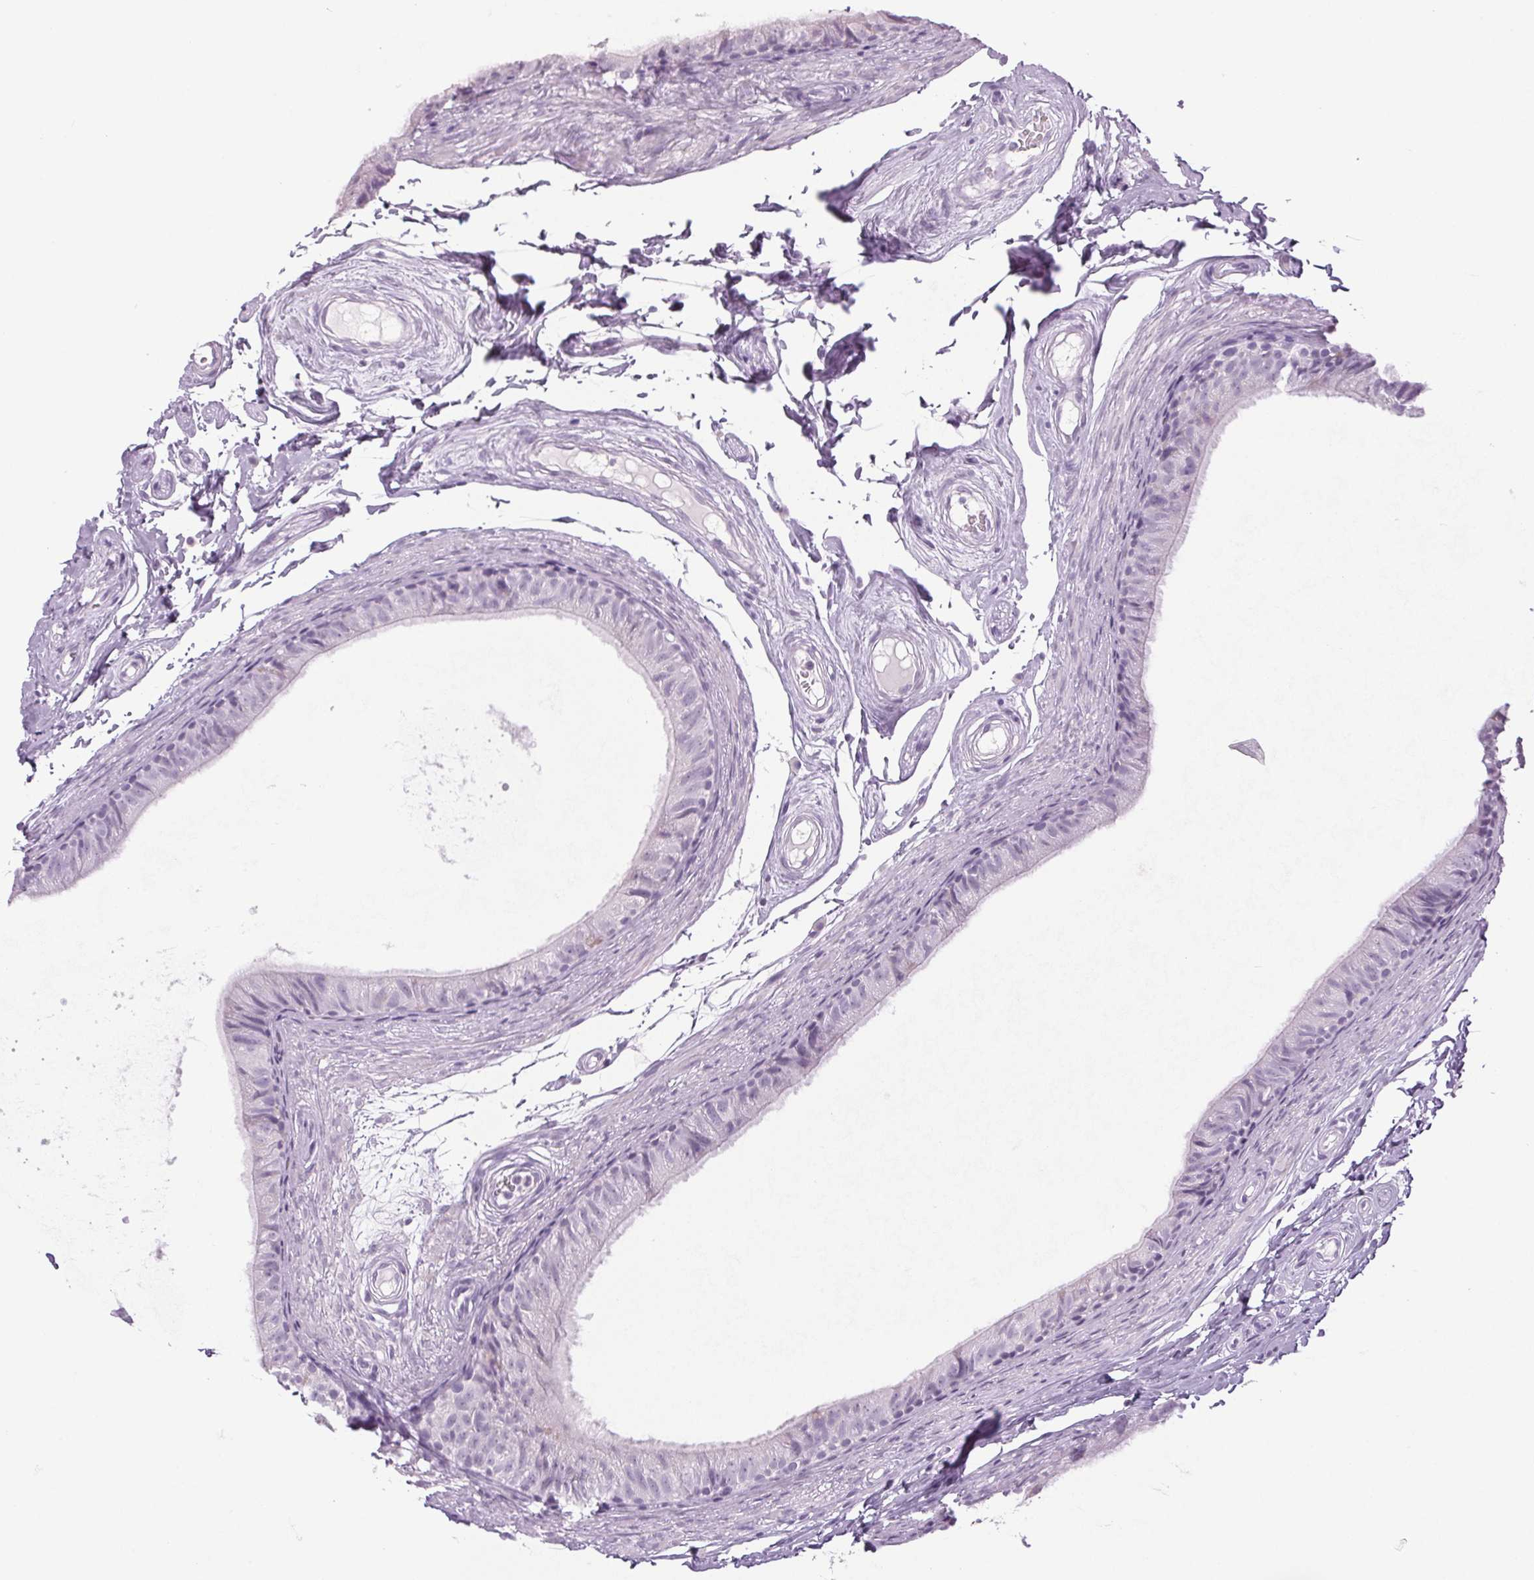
{"staining": {"intensity": "negative", "quantity": "none", "location": "none"}, "tissue": "epididymis", "cell_type": "Glandular cells", "image_type": "normal", "snomed": [{"axis": "morphology", "description": "Normal tissue, NOS"}, {"axis": "topography", "description": "Epididymis"}], "caption": "IHC of unremarkable epididymis exhibits no positivity in glandular cells.", "gene": "COL7A1", "patient": {"sex": "male", "age": 45}}